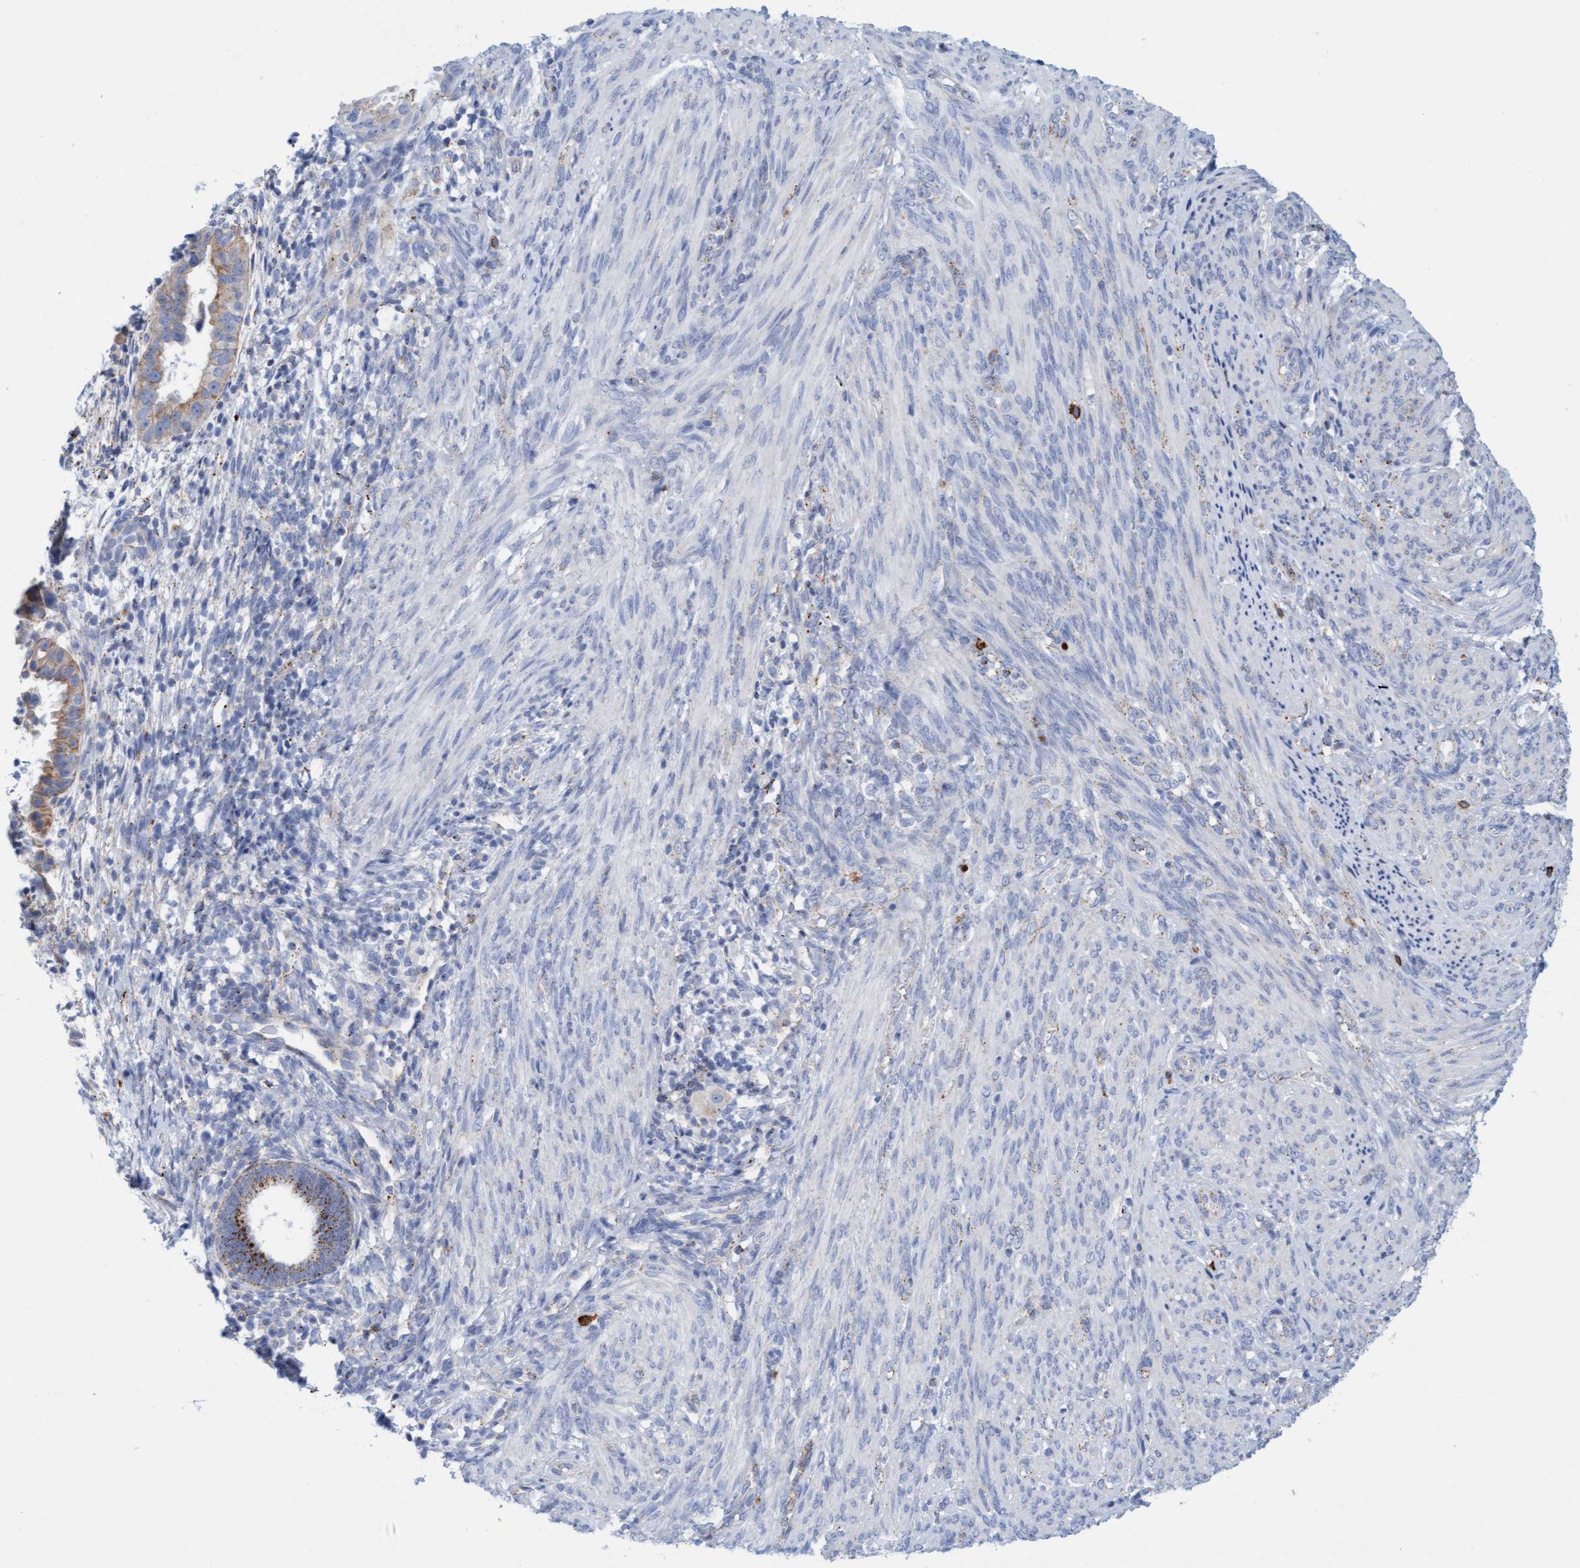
{"staining": {"intensity": "moderate", "quantity": ">75%", "location": "cytoplasmic/membranous"}, "tissue": "endometrial cancer", "cell_type": "Tumor cells", "image_type": "cancer", "snomed": [{"axis": "morphology", "description": "Adenocarcinoma, NOS"}, {"axis": "topography", "description": "Endometrium"}], "caption": "Tumor cells reveal moderate cytoplasmic/membranous positivity in about >75% of cells in endometrial adenocarcinoma. The staining is performed using DAB brown chromogen to label protein expression. The nuclei are counter-stained blue using hematoxylin.", "gene": "SGSH", "patient": {"sex": "female", "age": 85}}